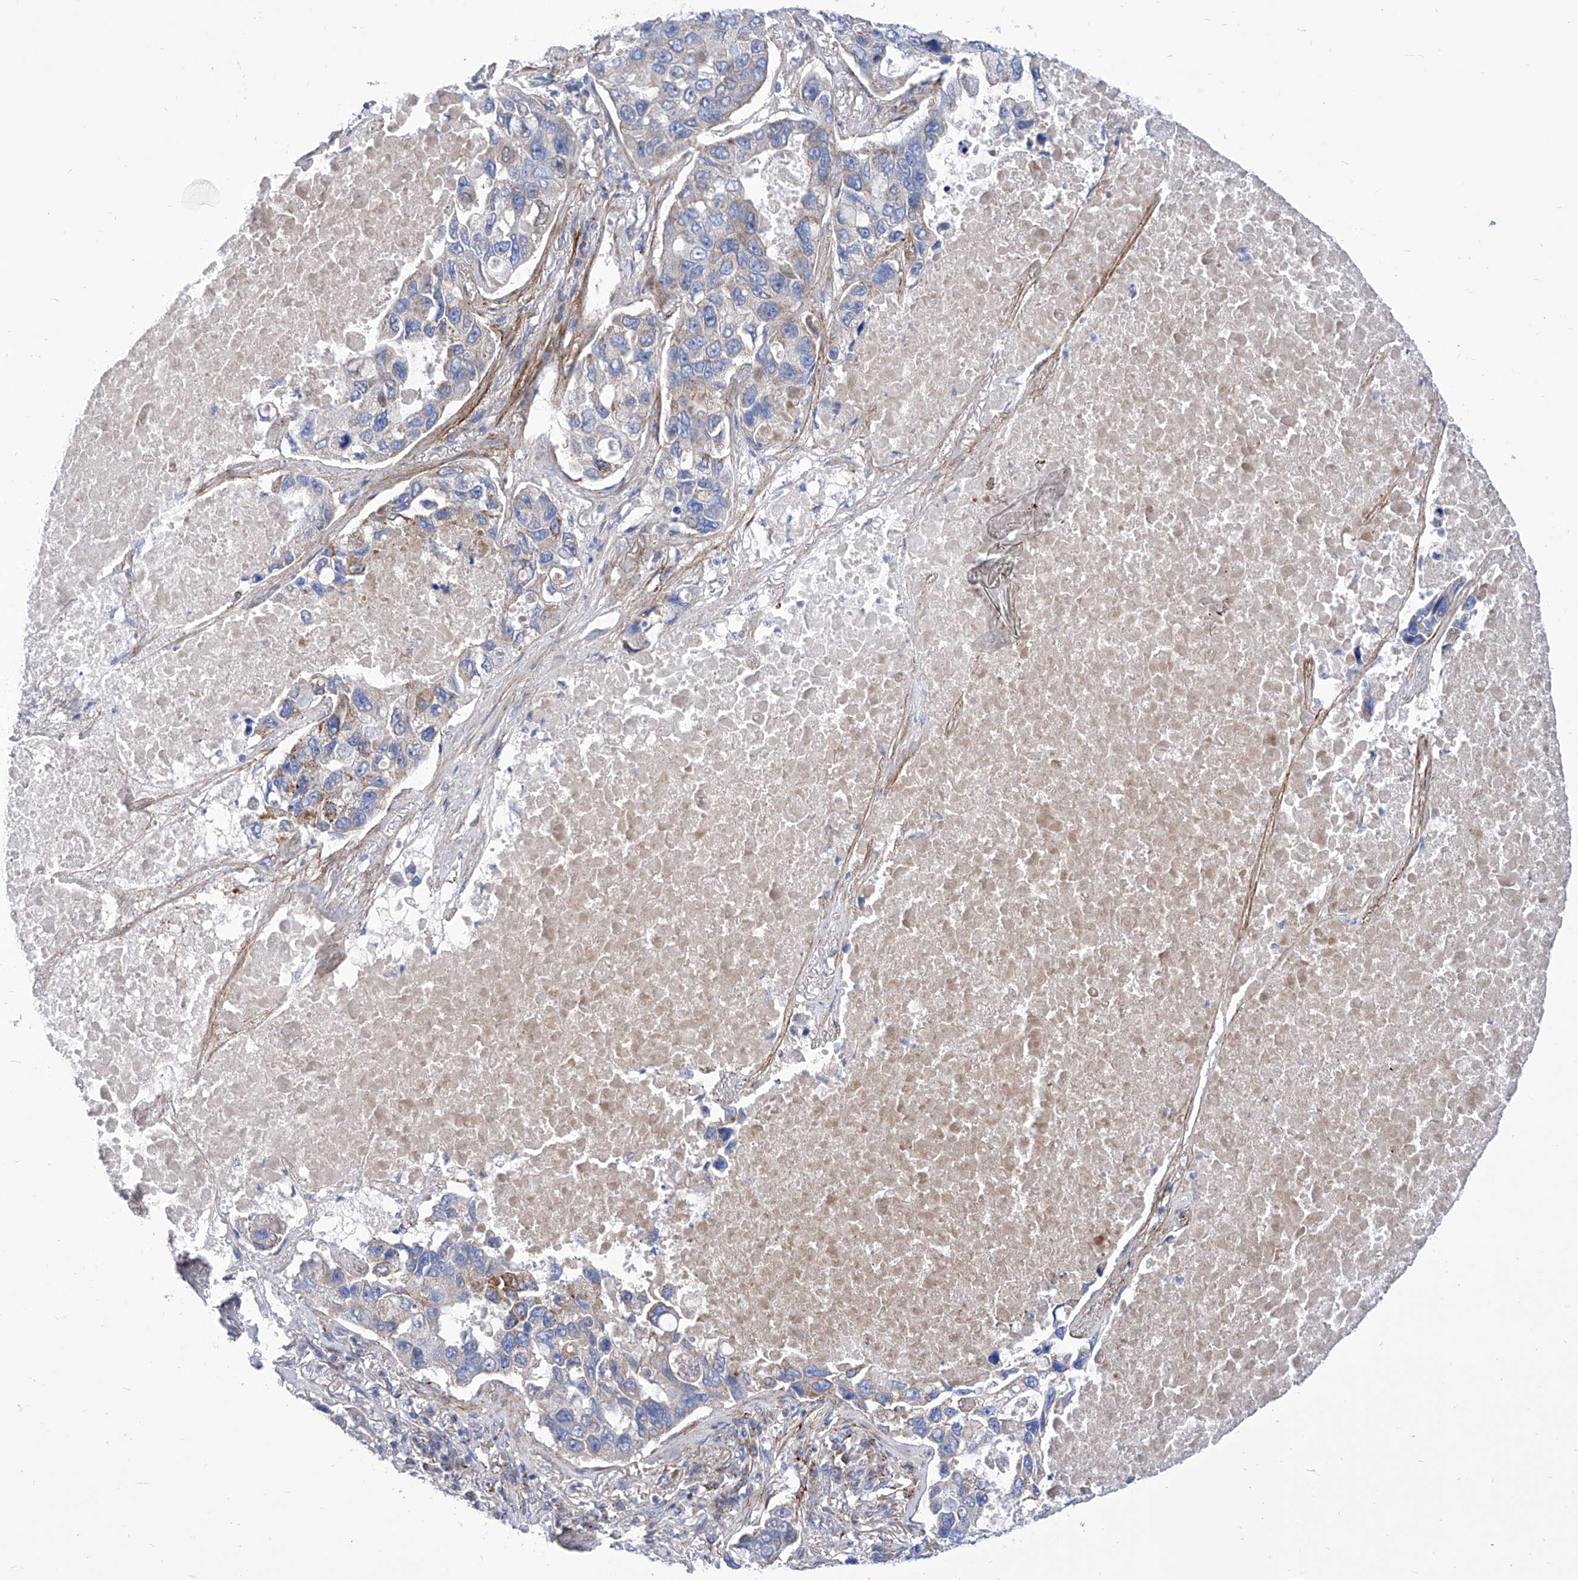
{"staining": {"intensity": "negative", "quantity": "none", "location": "none"}, "tissue": "lung cancer", "cell_type": "Tumor cells", "image_type": "cancer", "snomed": [{"axis": "morphology", "description": "Adenocarcinoma, NOS"}, {"axis": "topography", "description": "Lung"}], "caption": "This is a histopathology image of immunohistochemistry staining of lung cancer, which shows no staining in tumor cells. The staining is performed using DAB brown chromogen with nuclei counter-stained in using hematoxylin.", "gene": "SRBD1", "patient": {"sex": "male", "age": 64}}